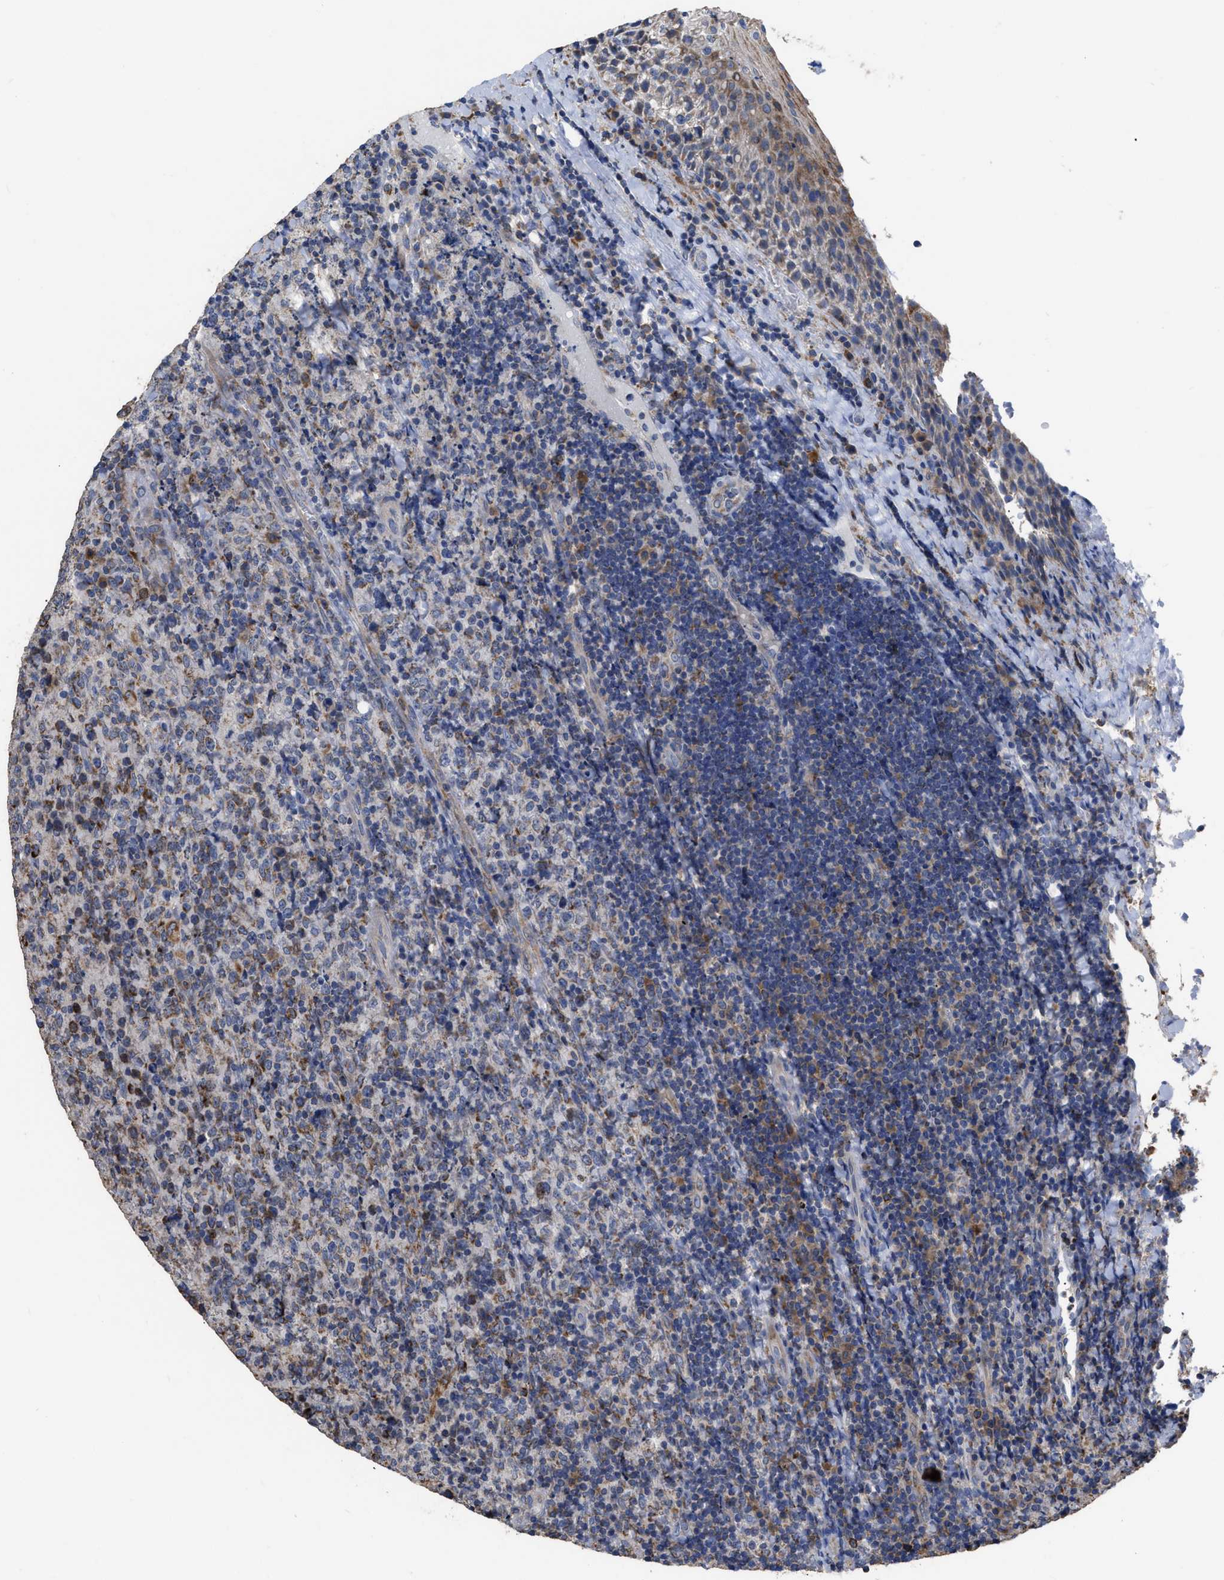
{"staining": {"intensity": "moderate", "quantity": "25%-75%", "location": "cytoplasmic/membranous"}, "tissue": "lymphoma", "cell_type": "Tumor cells", "image_type": "cancer", "snomed": [{"axis": "morphology", "description": "Malignant lymphoma, non-Hodgkin's type, High grade"}, {"axis": "topography", "description": "Tonsil"}], "caption": "Immunohistochemistry (IHC) of human high-grade malignant lymphoma, non-Hodgkin's type displays medium levels of moderate cytoplasmic/membranous staining in approximately 25%-75% of tumor cells. (DAB (3,3'-diaminobenzidine) IHC with brightfield microscopy, high magnification).", "gene": "AK2", "patient": {"sex": "female", "age": 36}}